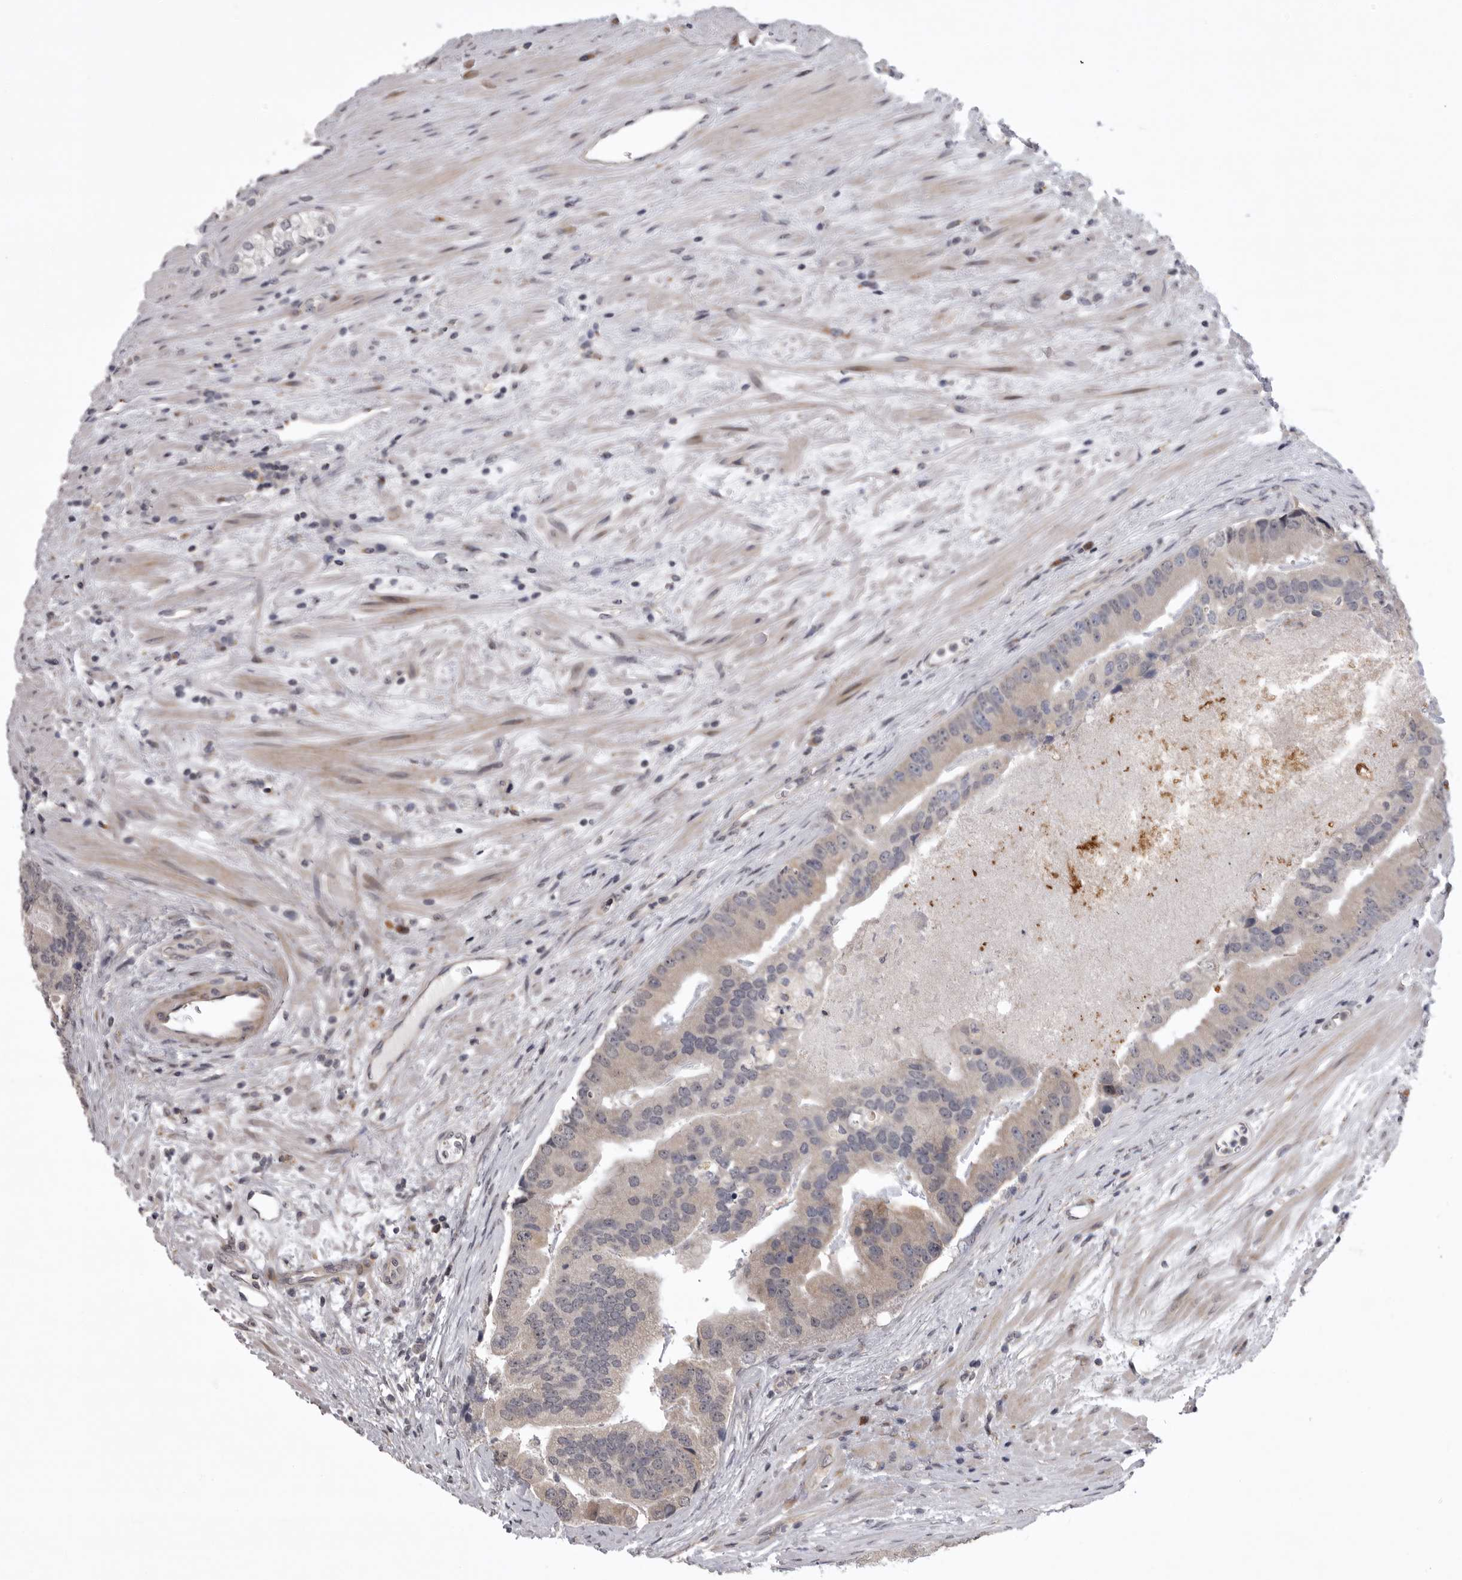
{"staining": {"intensity": "negative", "quantity": "none", "location": "none"}, "tissue": "prostate cancer", "cell_type": "Tumor cells", "image_type": "cancer", "snomed": [{"axis": "morphology", "description": "Adenocarcinoma, High grade"}, {"axis": "topography", "description": "Prostate"}], "caption": "Prostate cancer was stained to show a protein in brown. There is no significant expression in tumor cells.", "gene": "C1orf109", "patient": {"sex": "male", "age": 70}}